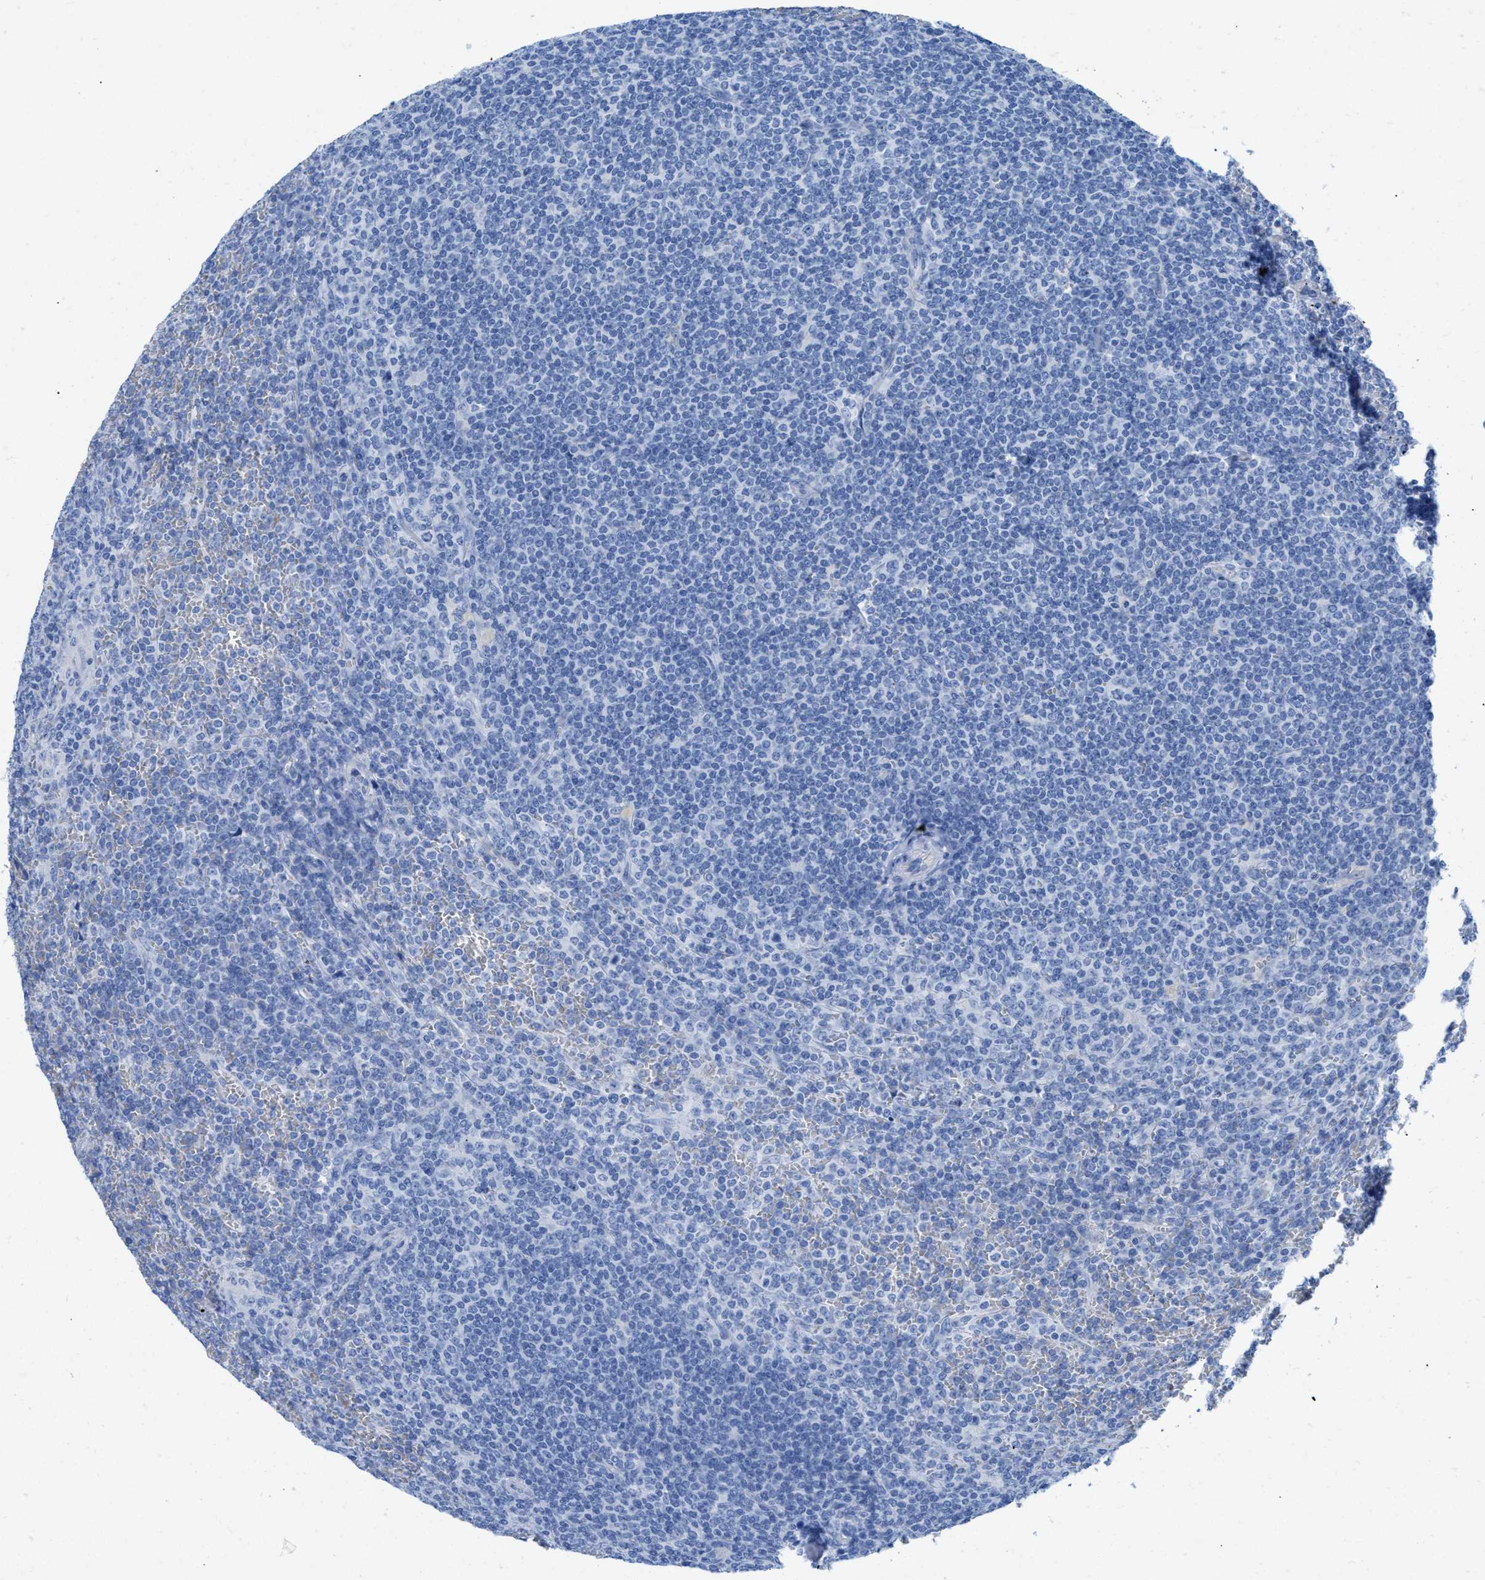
{"staining": {"intensity": "negative", "quantity": "none", "location": "none"}, "tissue": "lymphoma", "cell_type": "Tumor cells", "image_type": "cancer", "snomed": [{"axis": "morphology", "description": "Malignant lymphoma, non-Hodgkin's type, Low grade"}, {"axis": "topography", "description": "Spleen"}], "caption": "High magnification brightfield microscopy of malignant lymphoma, non-Hodgkin's type (low-grade) stained with DAB (brown) and counterstained with hematoxylin (blue): tumor cells show no significant positivity. (DAB IHC visualized using brightfield microscopy, high magnification).", "gene": "ANKFN1", "patient": {"sex": "female", "age": 19}}